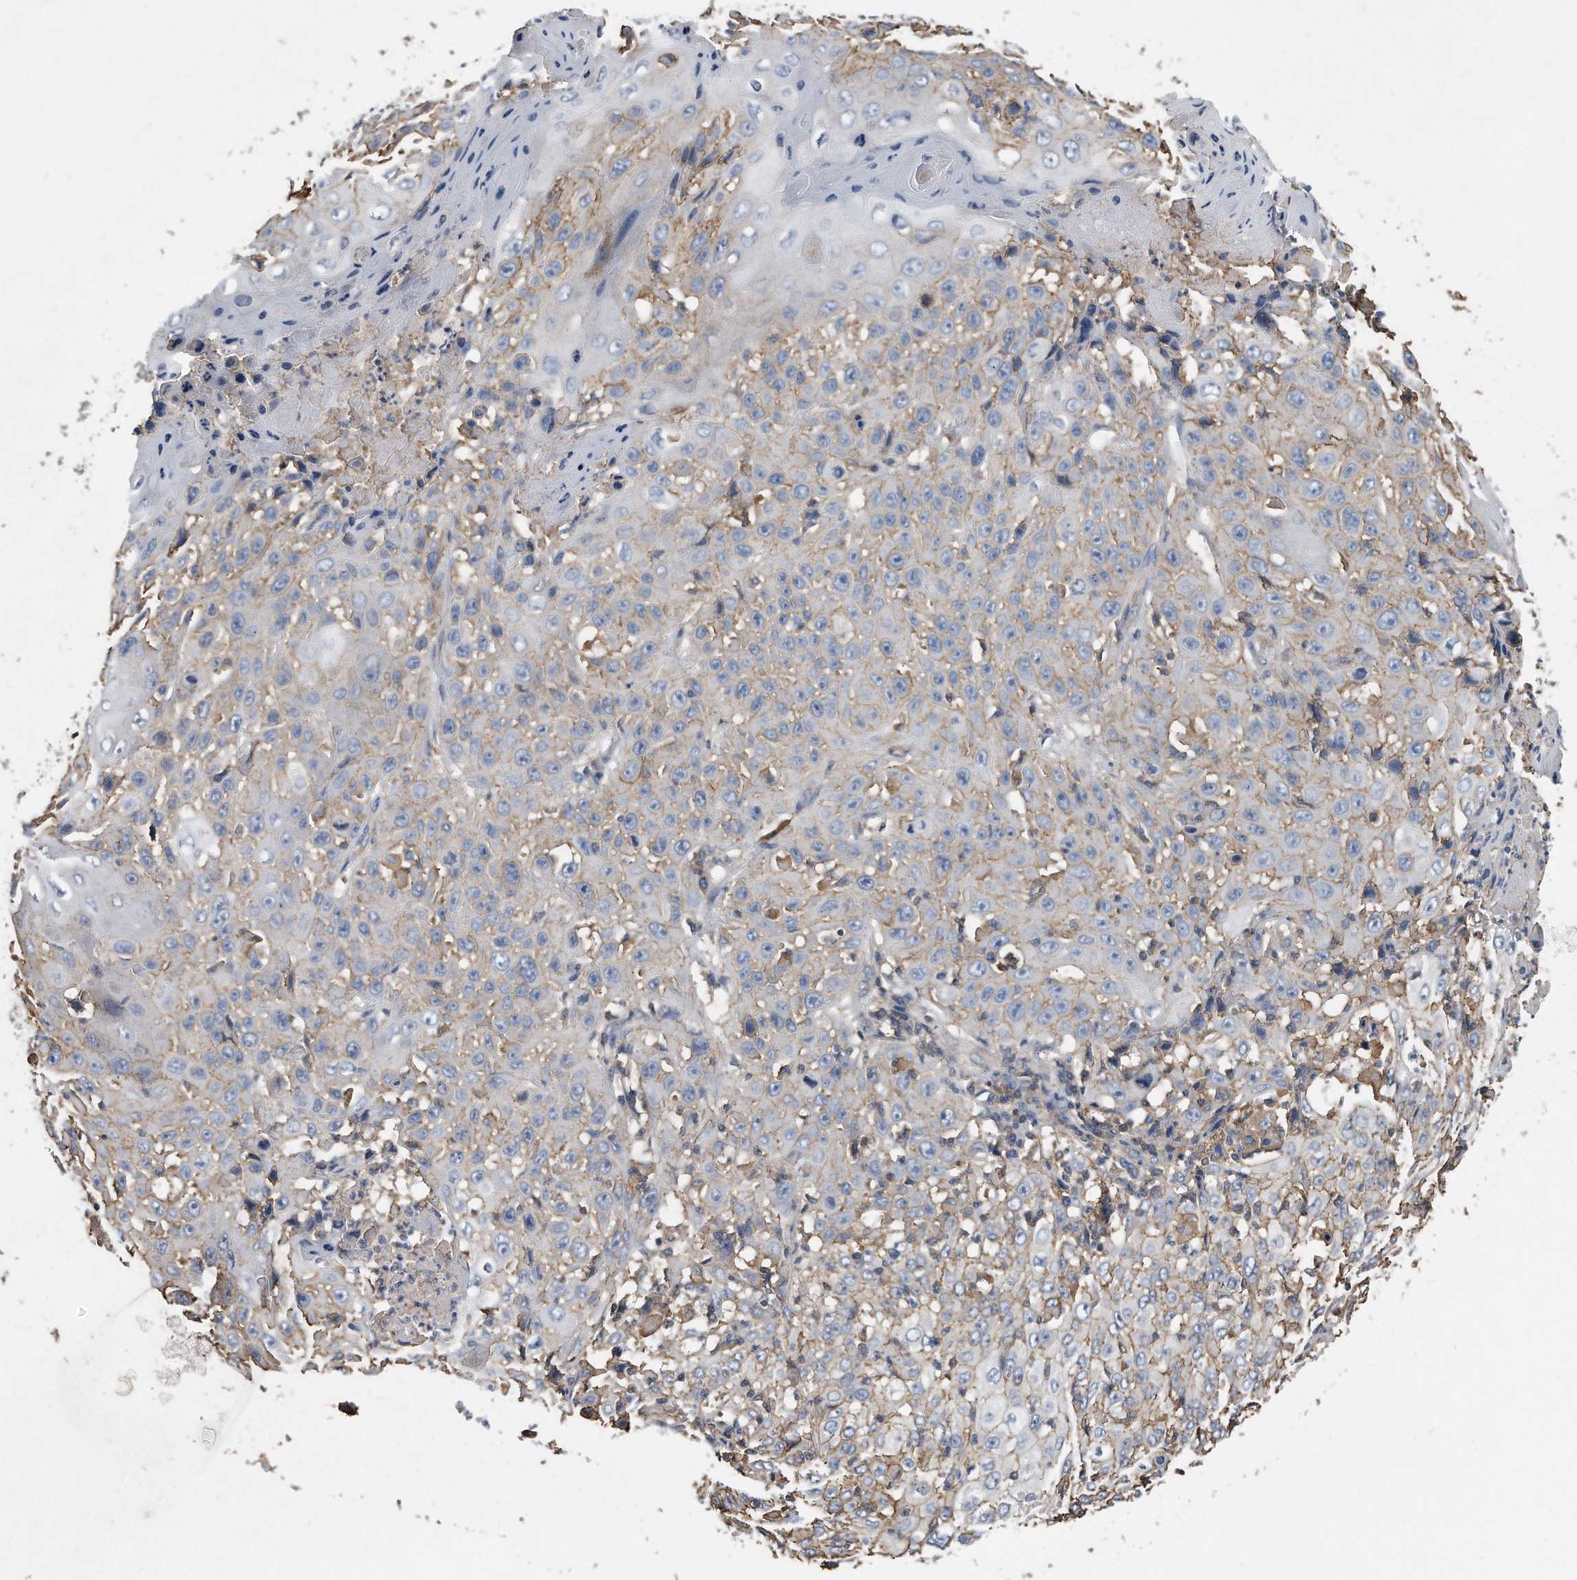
{"staining": {"intensity": "weak", "quantity": "<25%", "location": "cytoplasmic/membranous"}, "tissue": "cervical cancer", "cell_type": "Tumor cells", "image_type": "cancer", "snomed": [{"axis": "morphology", "description": "Squamous cell carcinoma, NOS"}, {"axis": "topography", "description": "Cervix"}], "caption": "Immunohistochemical staining of cervical squamous cell carcinoma demonstrates no significant expression in tumor cells.", "gene": "ATG5", "patient": {"sex": "female", "age": 39}}